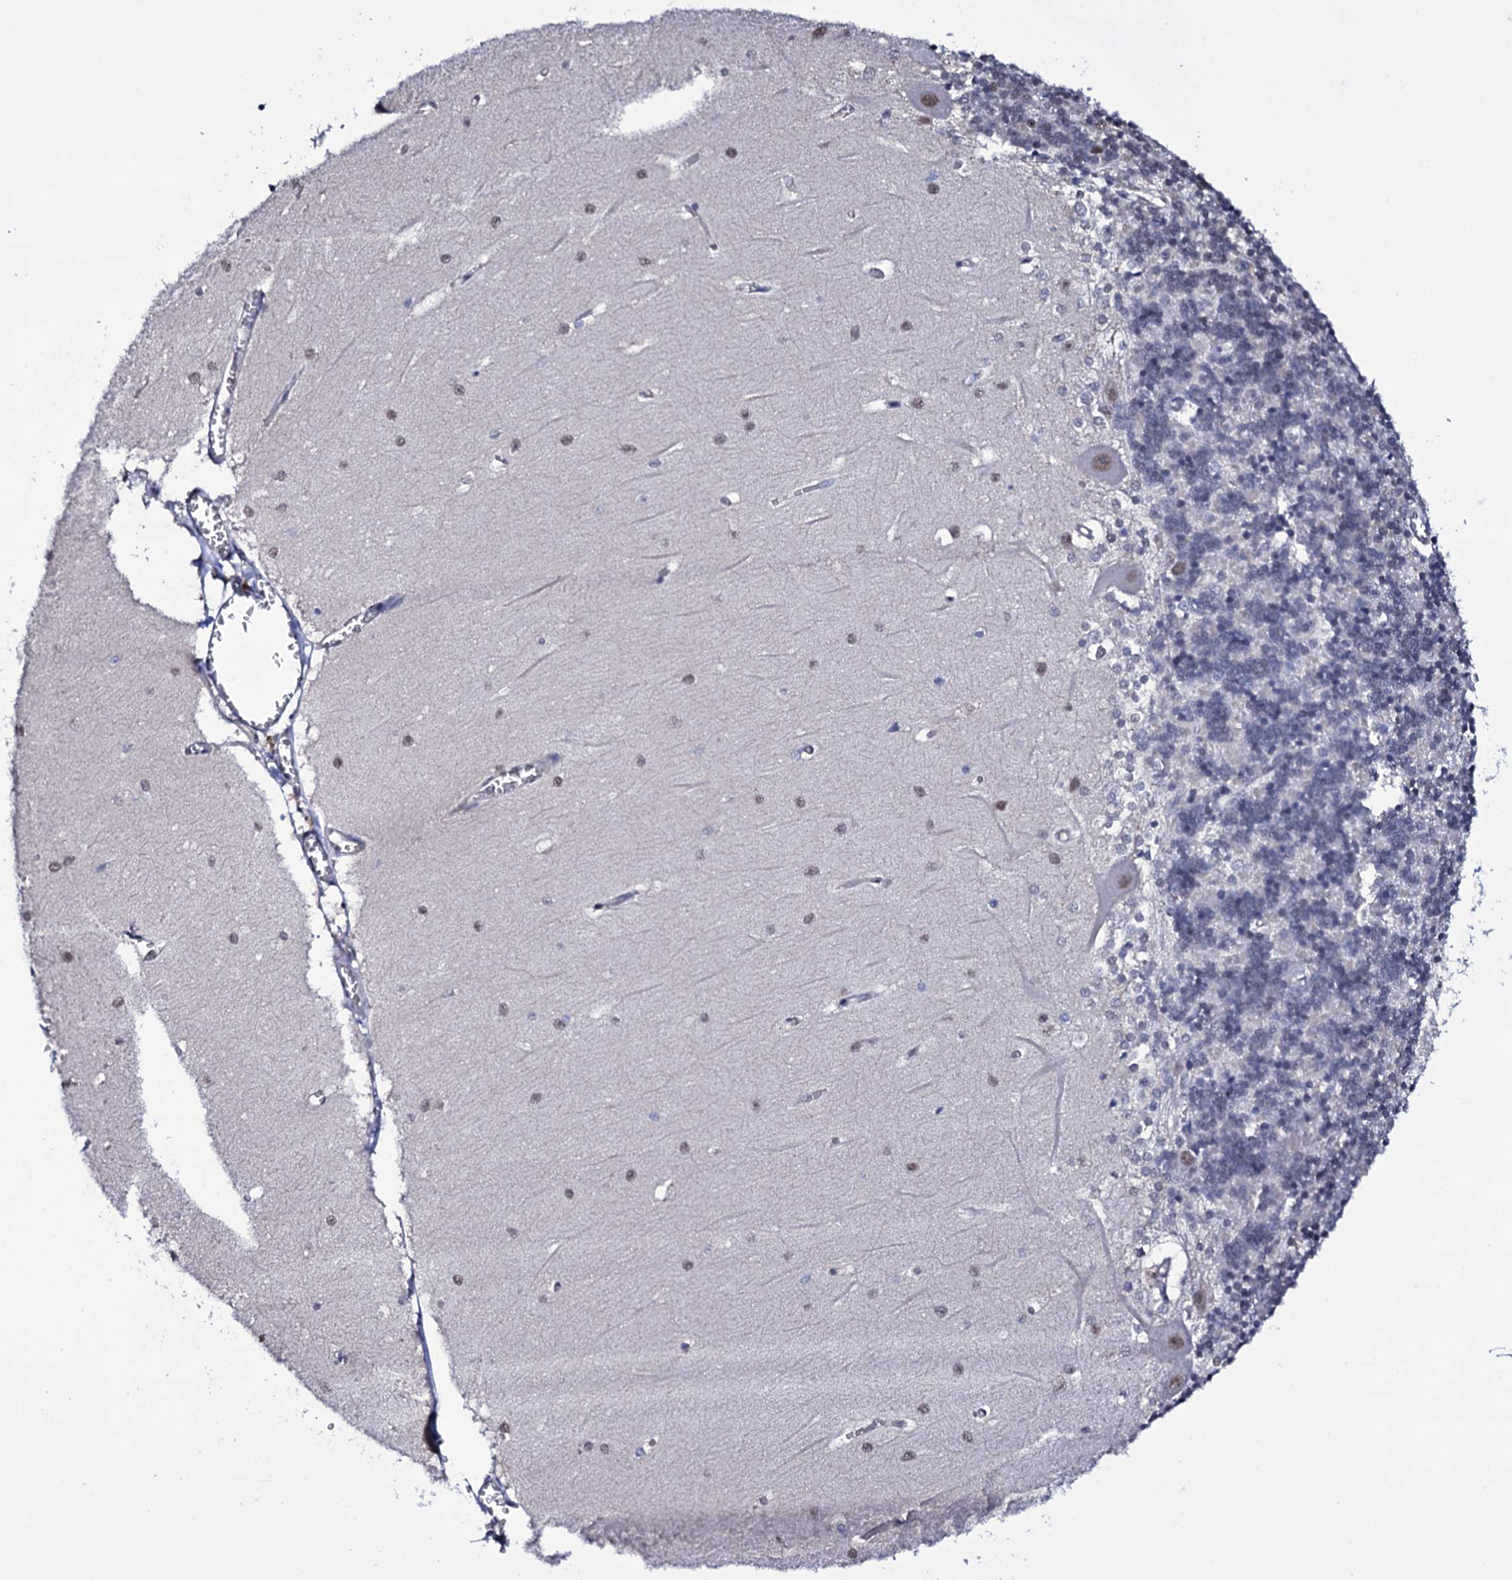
{"staining": {"intensity": "negative", "quantity": "none", "location": "none"}, "tissue": "cerebellum", "cell_type": "Cells in granular layer", "image_type": "normal", "snomed": [{"axis": "morphology", "description": "Normal tissue, NOS"}, {"axis": "topography", "description": "Cerebellum"}], "caption": "Immunohistochemistry (IHC) of normal human cerebellum reveals no positivity in cells in granular layer. (DAB (3,3'-diaminobenzidine) IHC with hematoxylin counter stain).", "gene": "GAREM1", "patient": {"sex": "male", "age": 37}}